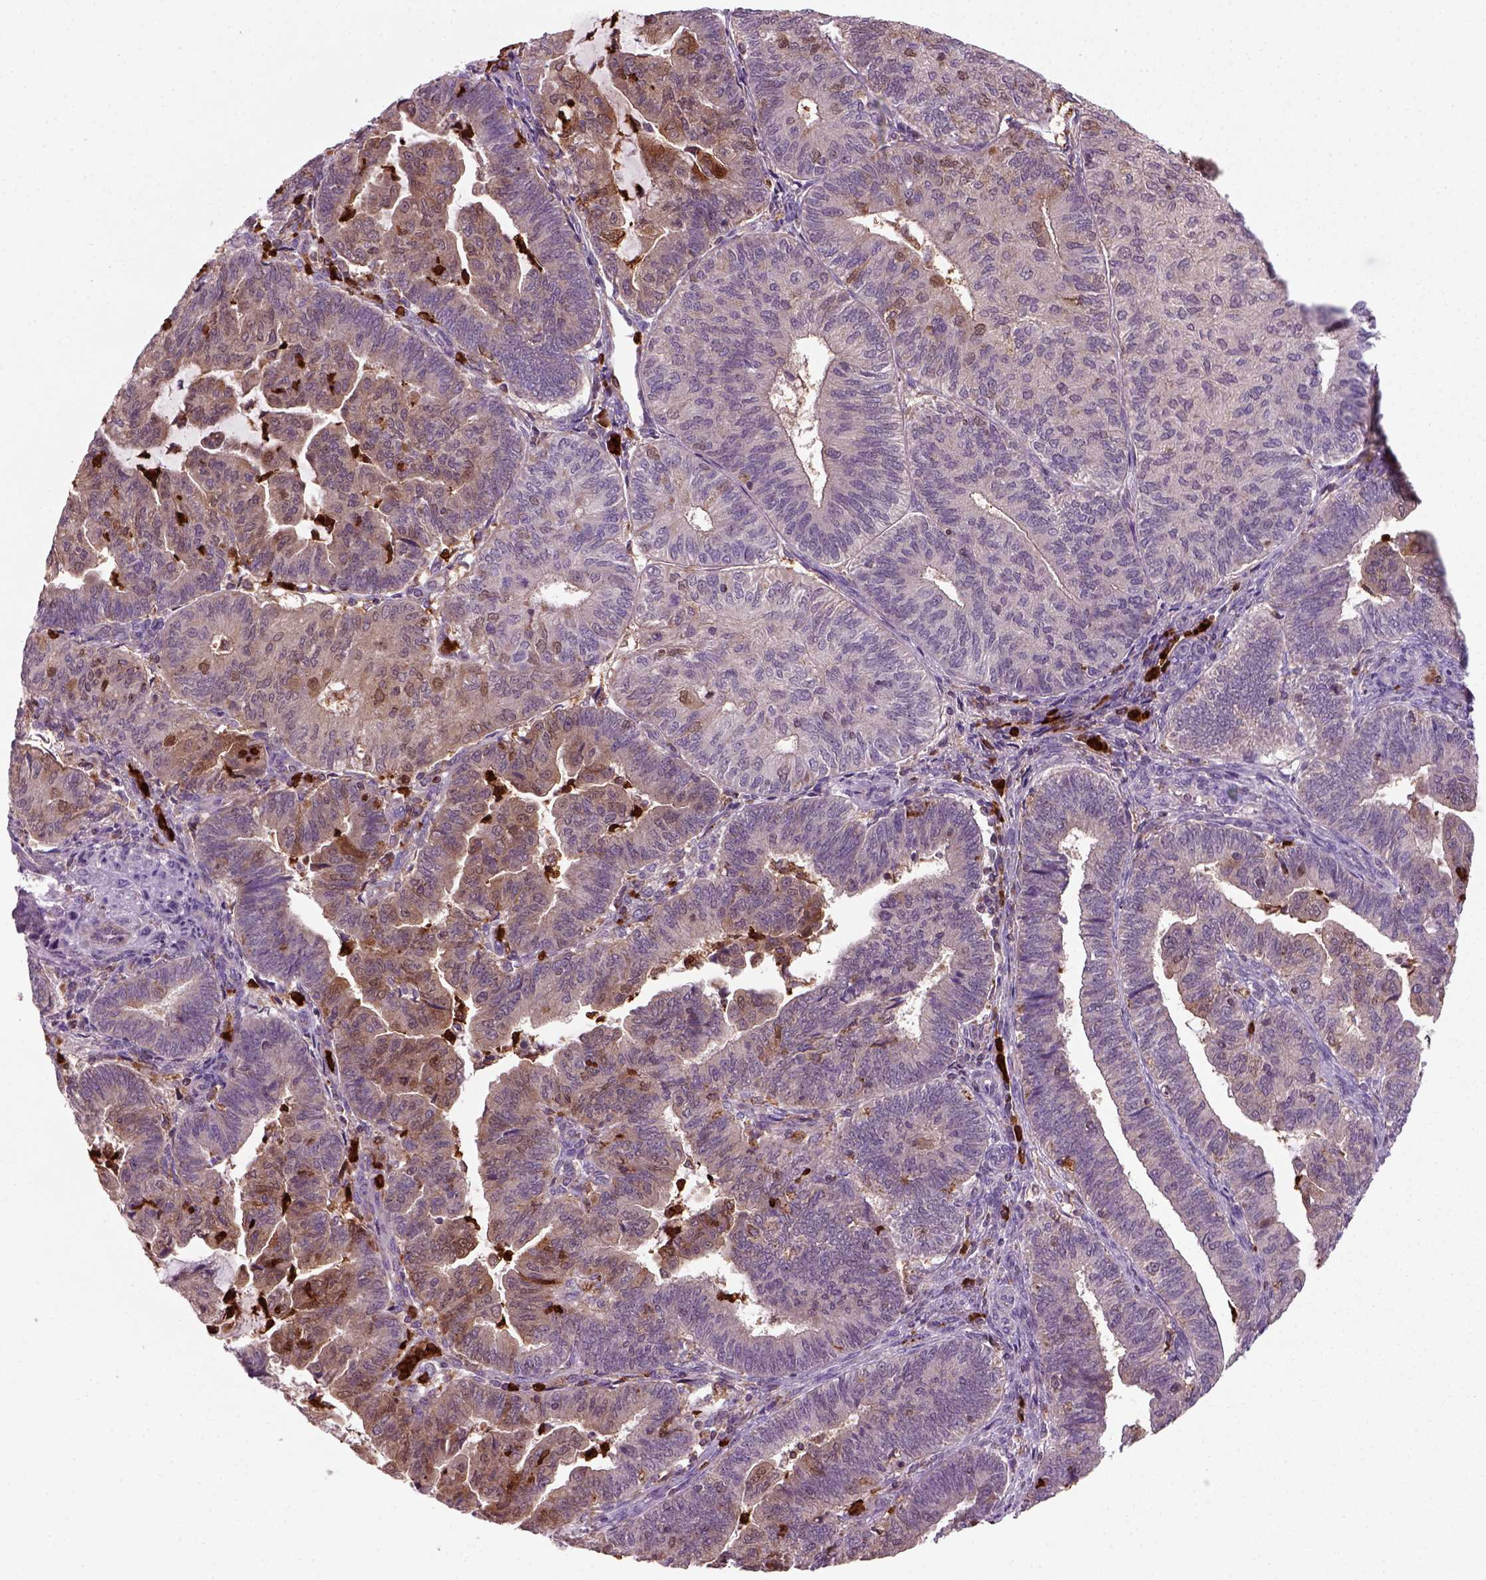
{"staining": {"intensity": "moderate", "quantity": "<25%", "location": "cytoplasmic/membranous"}, "tissue": "endometrial cancer", "cell_type": "Tumor cells", "image_type": "cancer", "snomed": [{"axis": "morphology", "description": "Adenocarcinoma, NOS"}, {"axis": "topography", "description": "Endometrium"}], "caption": "A low amount of moderate cytoplasmic/membranous staining is seen in approximately <25% of tumor cells in adenocarcinoma (endometrial) tissue. Using DAB (brown) and hematoxylin (blue) stains, captured at high magnification using brightfield microscopy.", "gene": "NUDT16L1", "patient": {"sex": "female", "age": 82}}